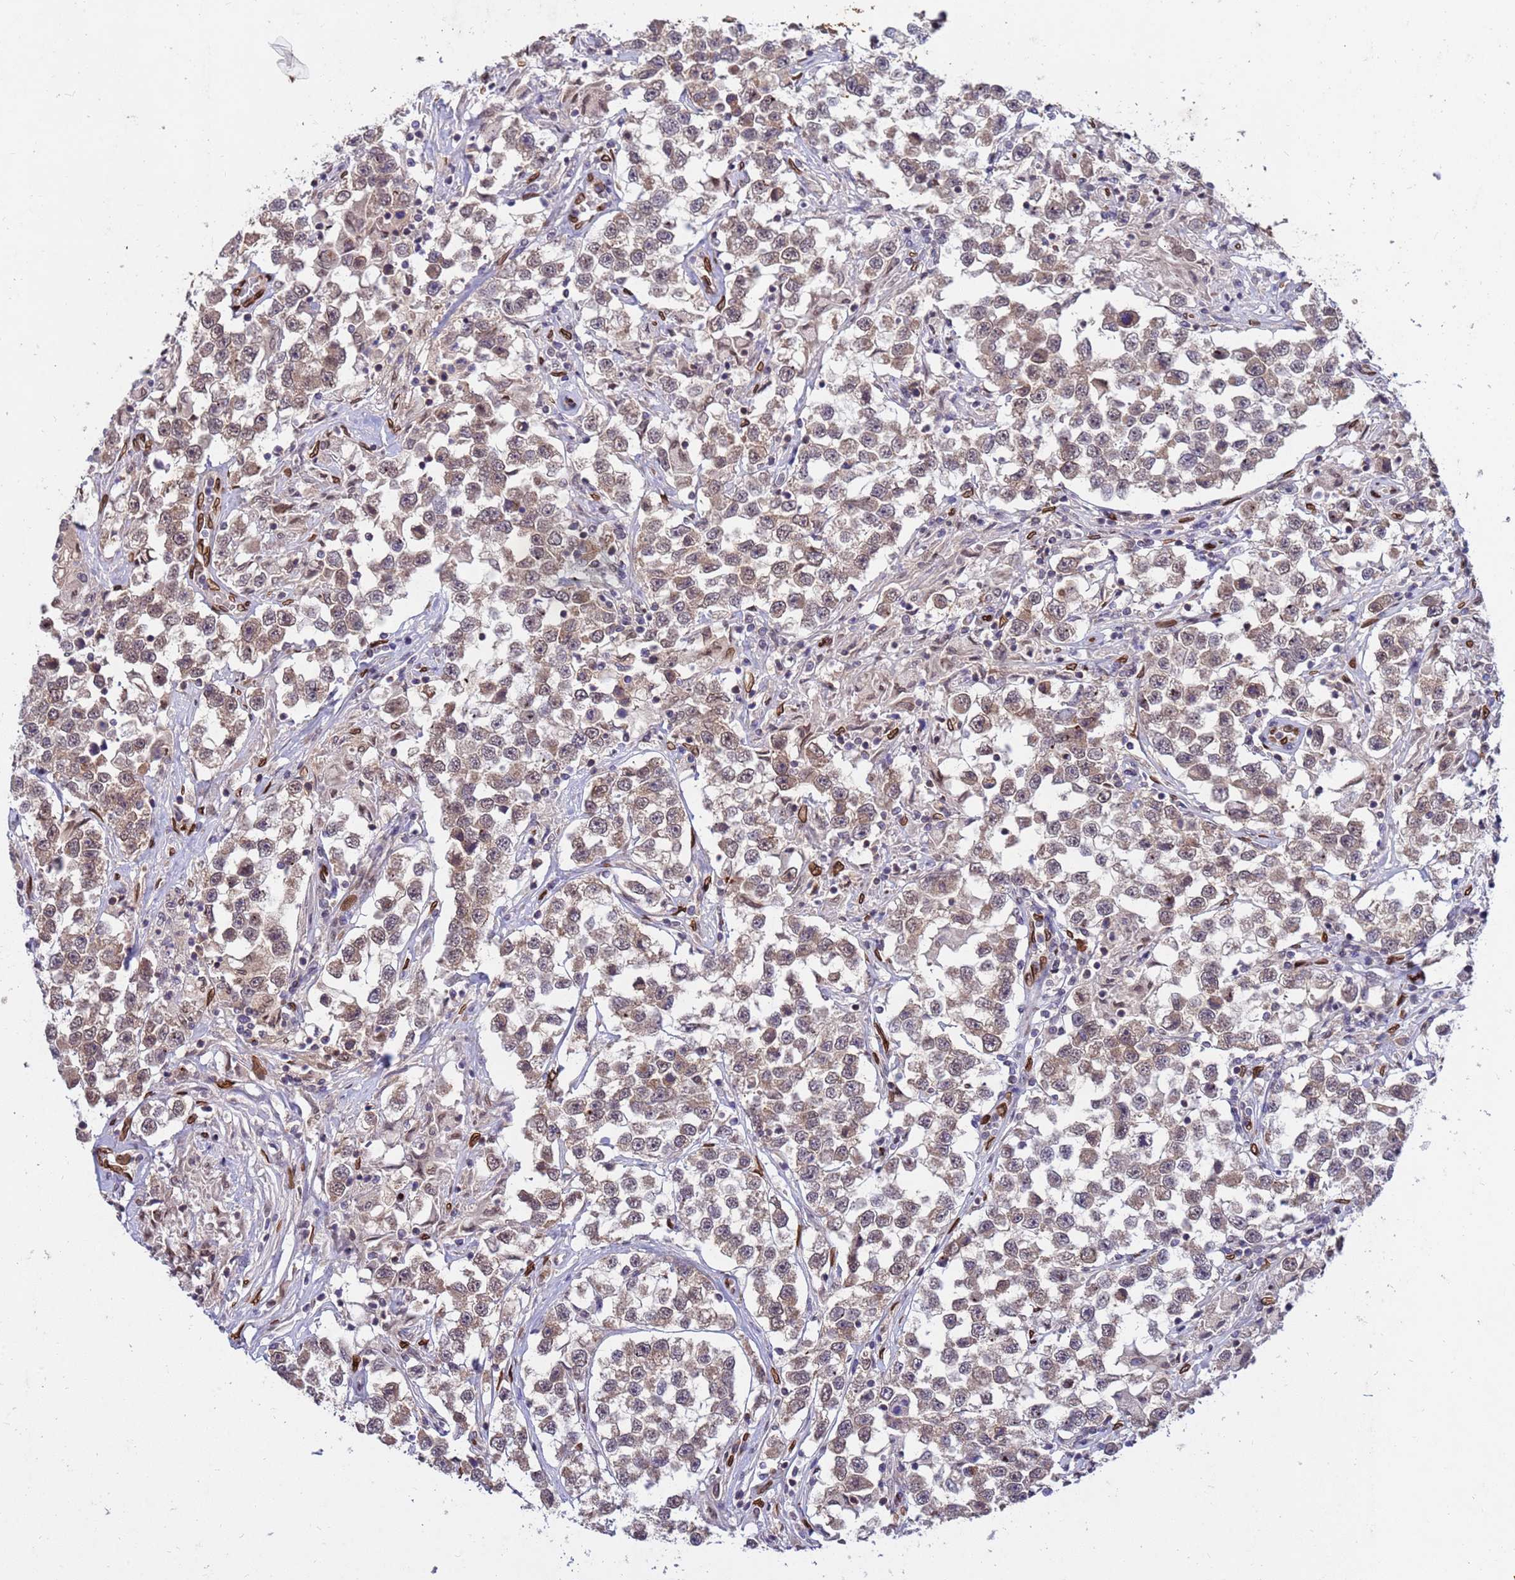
{"staining": {"intensity": "weak", "quantity": ">75%", "location": "cytoplasmic/membranous,nuclear"}, "tissue": "testis cancer", "cell_type": "Tumor cells", "image_type": "cancer", "snomed": [{"axis": "morphology", "description": "Seminoma, NOS"}, {"axis": "topography", "description": "Testis"}], "caption": "Immunohistochemistry of seminoma (testis) exhibits low levels of weak cytoplasmic/membranous and nuclear staining in approximately >75% of tumor cells.", "gene": "GPR135", "patient": {"sex": "male", "age": 46}}